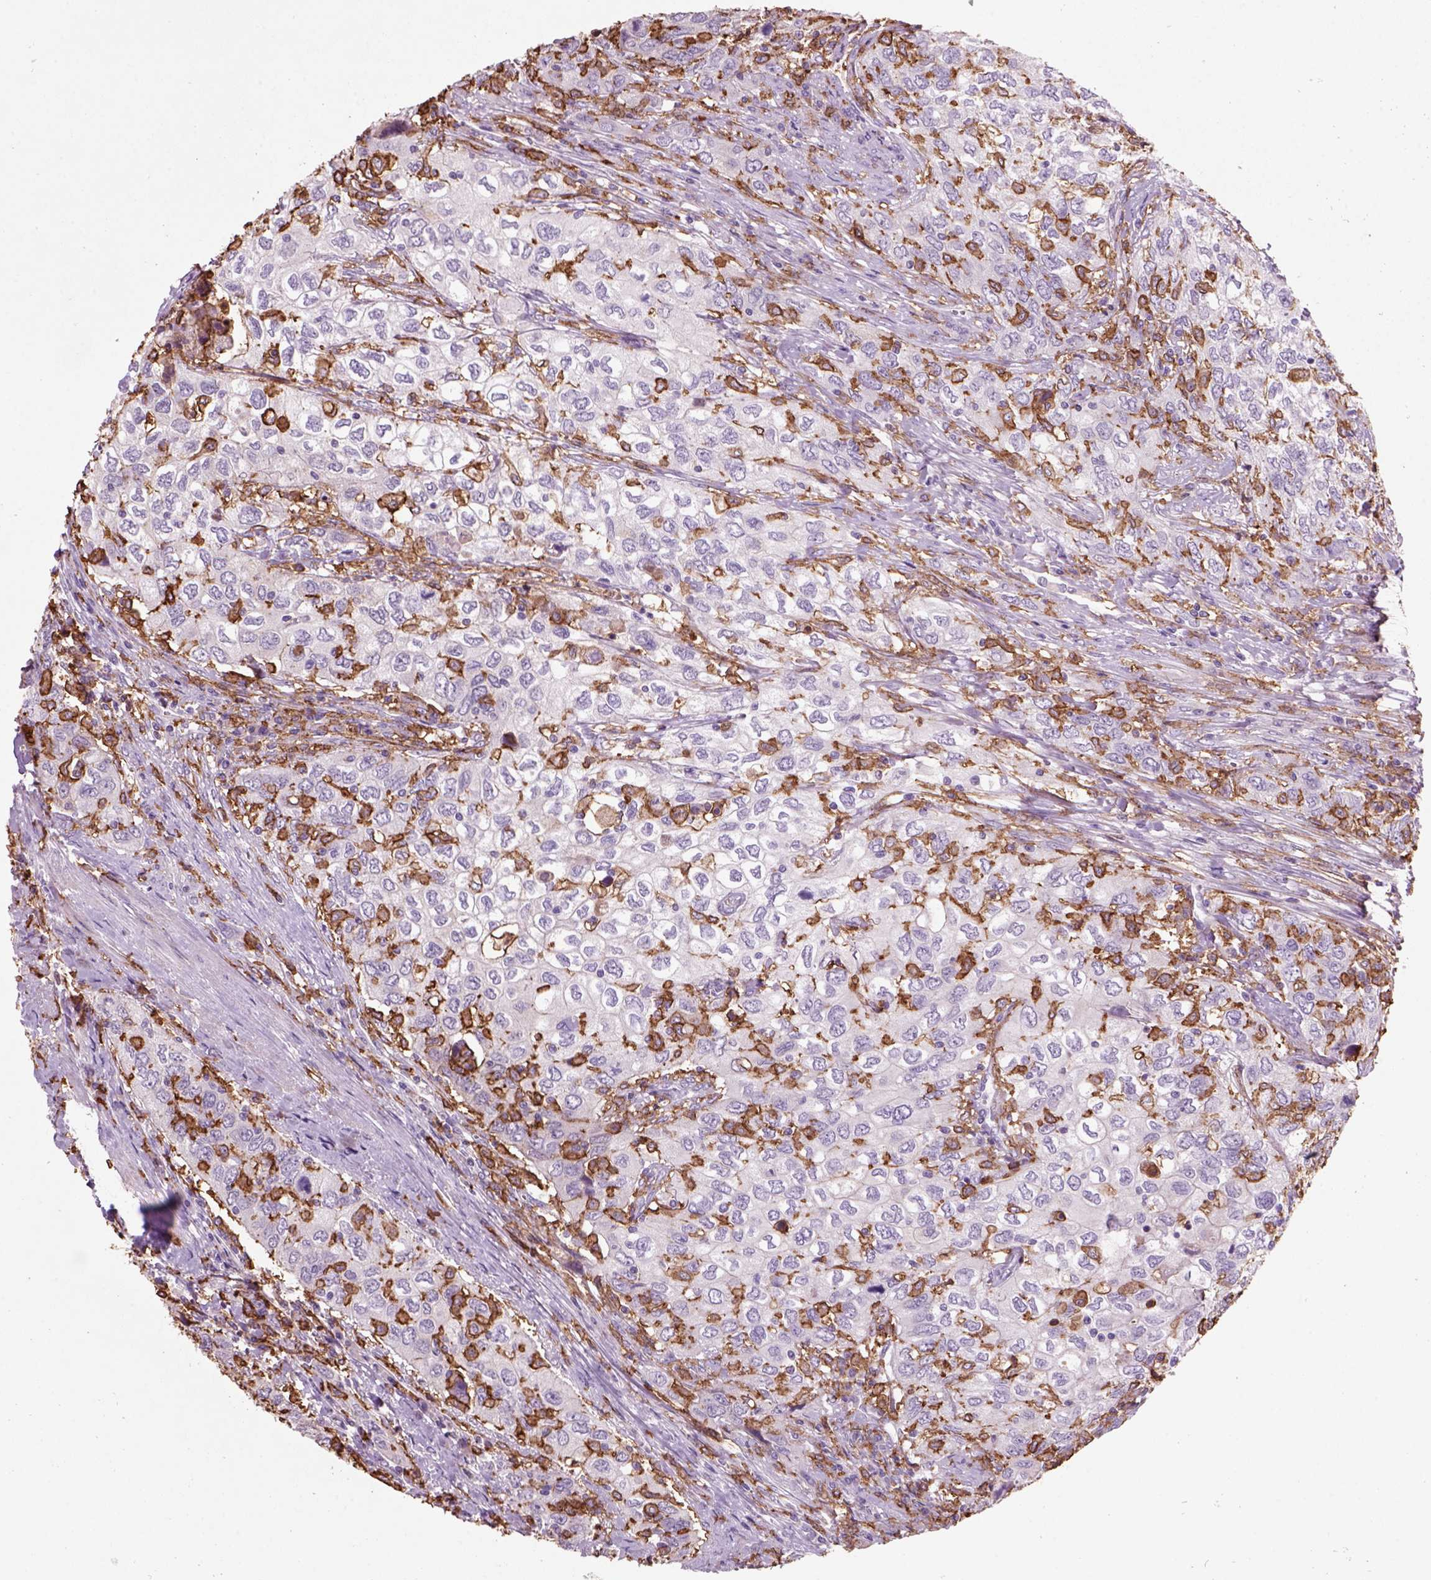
{"staining": {"intensity": "negative", "quantity": "none", "location": "none"}, "tissue": "urothelial cancer", "cell_type": "Tumor cells", "image_type": "cancer", "snomed": [{"axis": "morphology", "description": "Urothelial carcinoma, High grade"}, {"axis": "topography", "description": "Urinary bladder"}], "caption": "High magnification brightfield microscopy of urothelial carcinoma (high-grade) stained with DAB (brown) and counterstained with hematoxylin (blue): tumor cells show no significant positivity. (Stains: DAB (3,3'-diaminobenzidine) IHC with hematoxylin counter stain, Microscopy: brightfield microscopy at high magnification).", "gene": "CD14", "patient": {"sex": "male", "age": 76}}